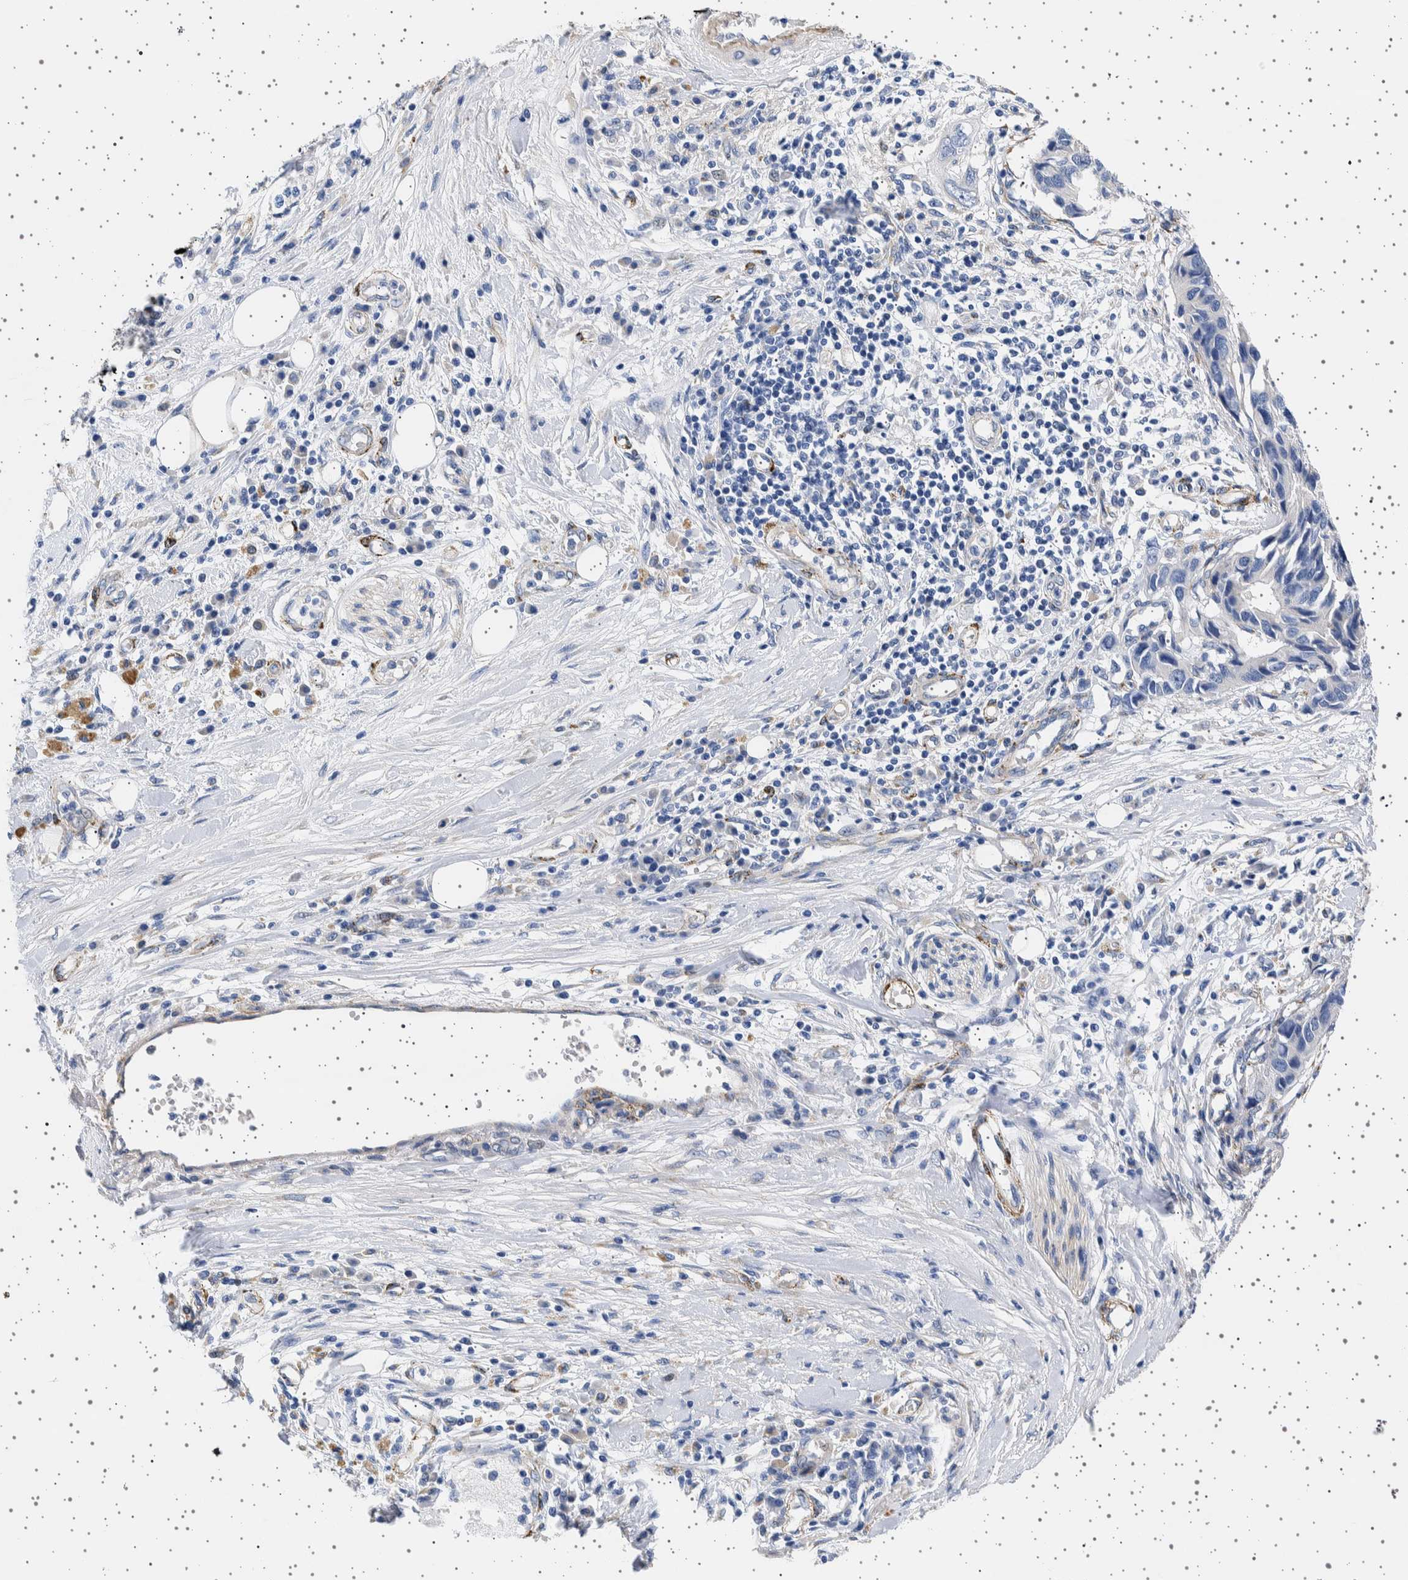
{"staining": {"intensity": "negative", "quantity": "none", "location": "none"}, "tissue": "pancreatic cancer", "cell_type": "Tumor cells", "image_type": "cancer", "snomed": [{"axis": "morphology", "description": "Adenocarcinoma, NOS"}, {"axis": "topography", "description": "Pancreas"}], "caption": "Immunohistochemistry (IHC) photomicrograph of human adenocarcinoma (pancreatic) stained for a protein (brown), which shows no expression in tumor cells. Nuclei are stained in blue.", "gene": "SEPTIN4", "patient": {"sex": "female", "age": 56}}